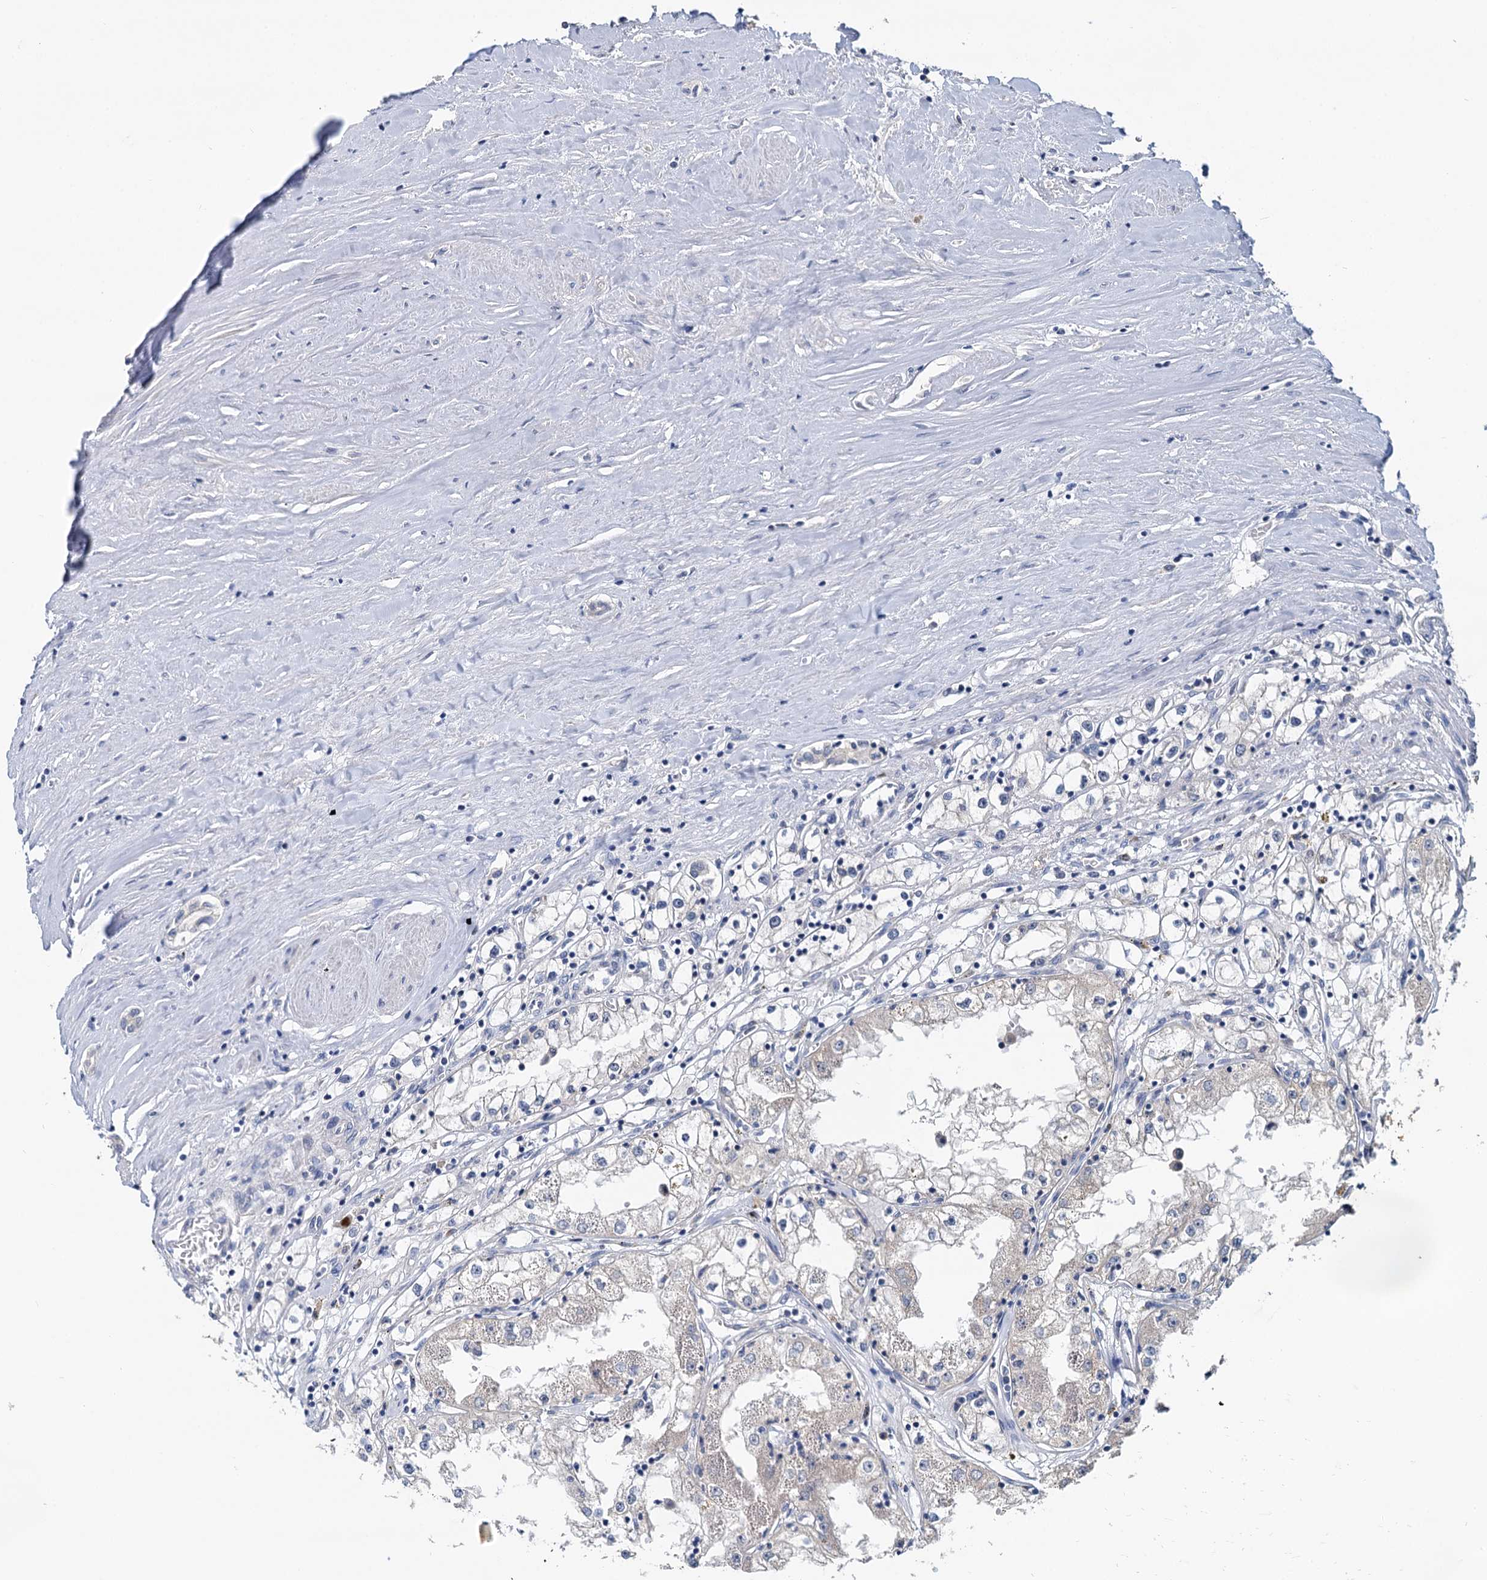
{"staining": {"intensity": "negative", "quantity": "none", "location": "none"}, "tissue": "renal cancer", "cell_type": "Tumor cells", "image_type": "cancer", "snomed": [{"axis": "morphology", "description": "Adenocarcinoma, NOS"}, {"axis": "topography", "description": "Kidney"}], "caption": "Renal adenocarcinoma stained for a protein using immunohistochemistry reveals no expression tumor cells.", "gene": "ANKRD42", "patient": {"sex": "male", "age": 56}}